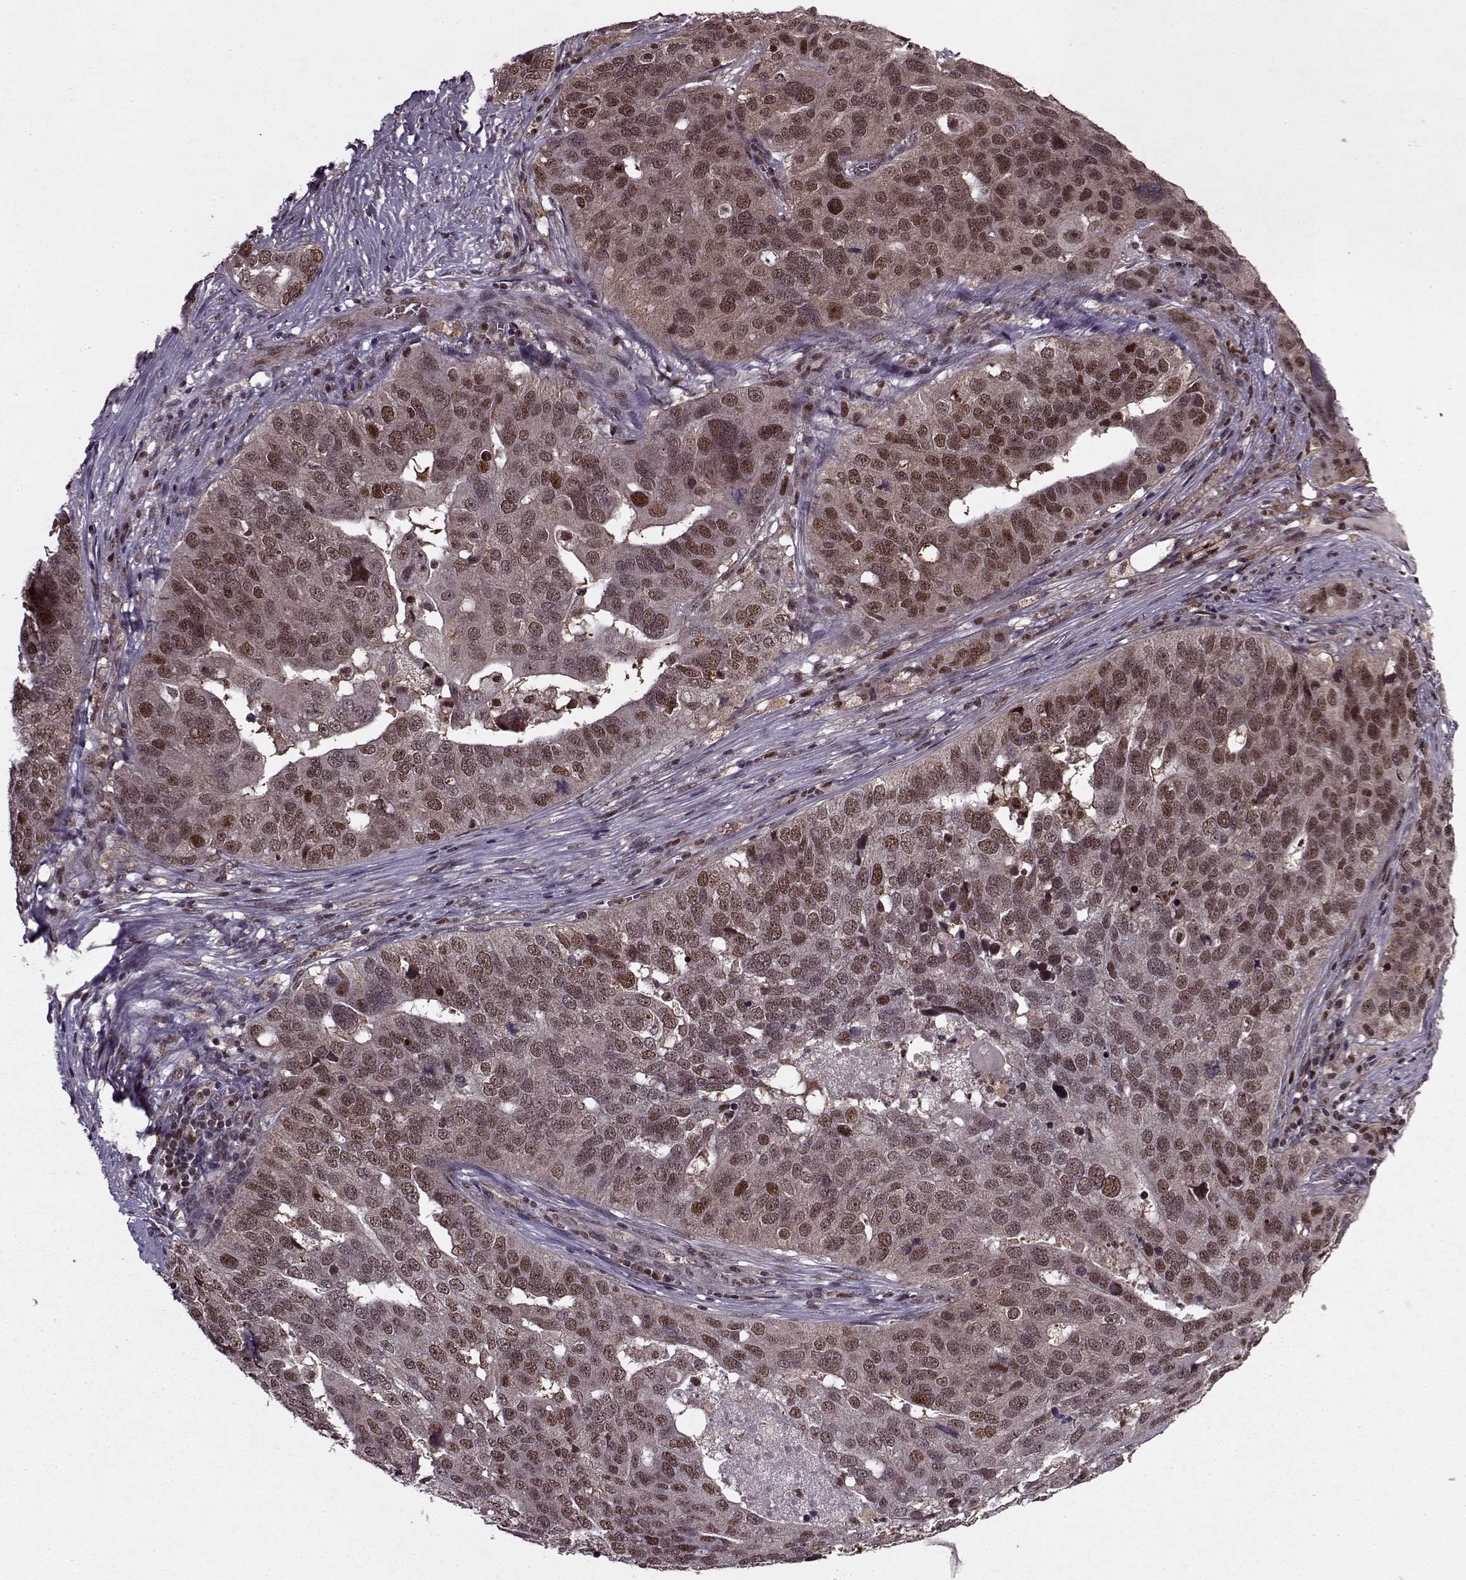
{"staining": {"intensity": "weak", "quantity": ">75%", "location": "nuclear"}, "tissue": "ovarian cancer", "cell_type": "Tumor cells", "image_type": "cancer", "snomed": [{"axis": "morphology", "description": "Carcinoma, endometroid"}, {"axis": "topography", "description": "Soft tissue"}, {"axis": "topography", "description": "Ovary"}], "caption": "Immunohistochemistry (DAB (3,3'-diaminobenzidine)) staining of ovarian cancer shows weak nuclear protein positivity in approximately >75% of tumor cells.", "gene": "PSMA7", "patient": {"sex": "female", "age": 52}}